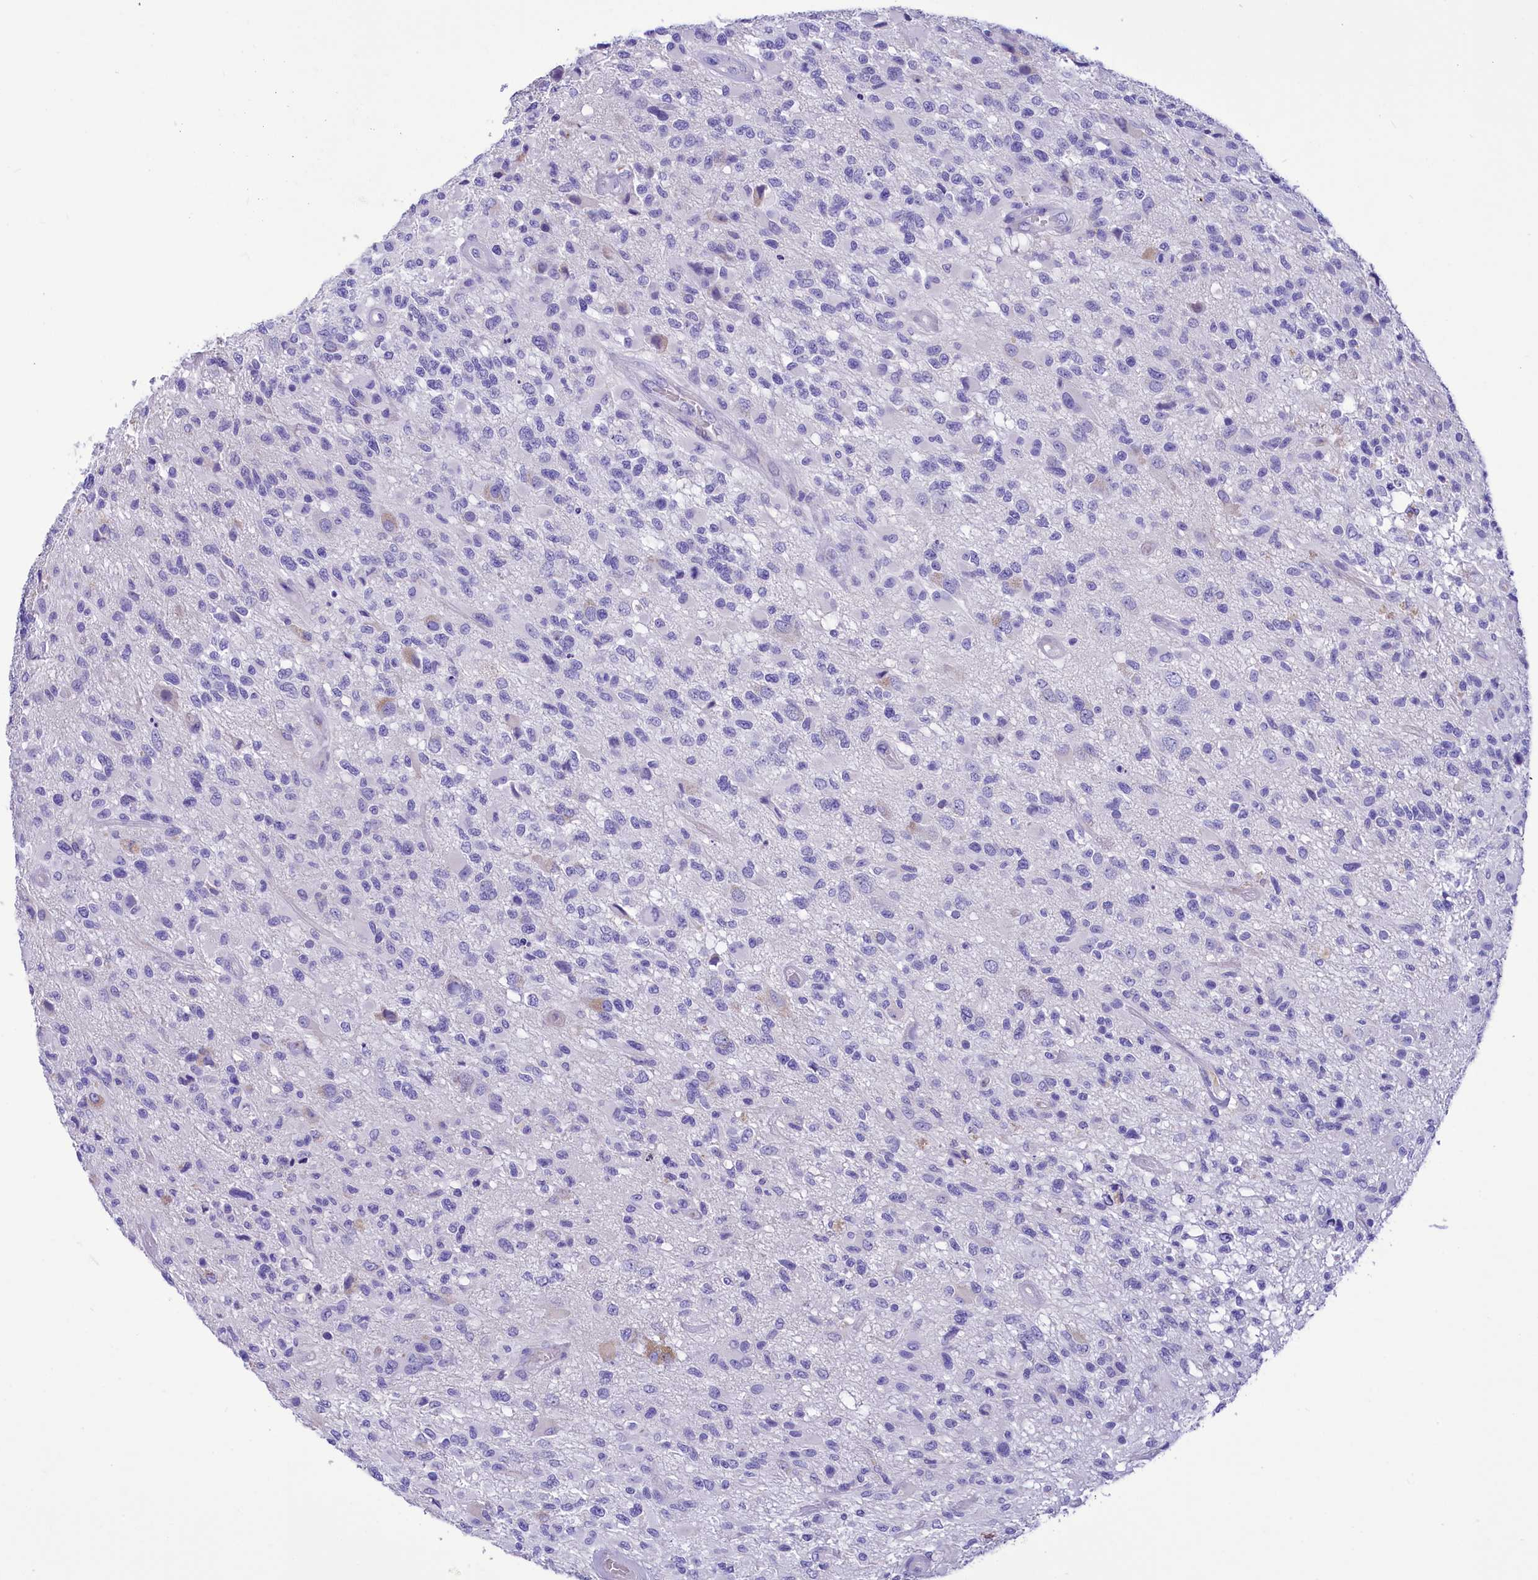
{"staining": {"intensity": "negative", "quantity": "none", "location": "none"}, "tissue": "glioma", "cell_type": "Tumor cells", "image_type": "cancer", "snomed": [{"axis": "morphology", "description": "Glioma, malignant, High grade"}, {"axis": "morphology", "description": "Glioblastoma, NOS"}, {"axis": "topography", "description": "Brain"}], "caption": "DAB immunohistochemical staining of human glioblastoma demonstrates no significant staining in tumor cells.", "gene": "TTC36", "patient": {"sex": "male", "age": 60}}